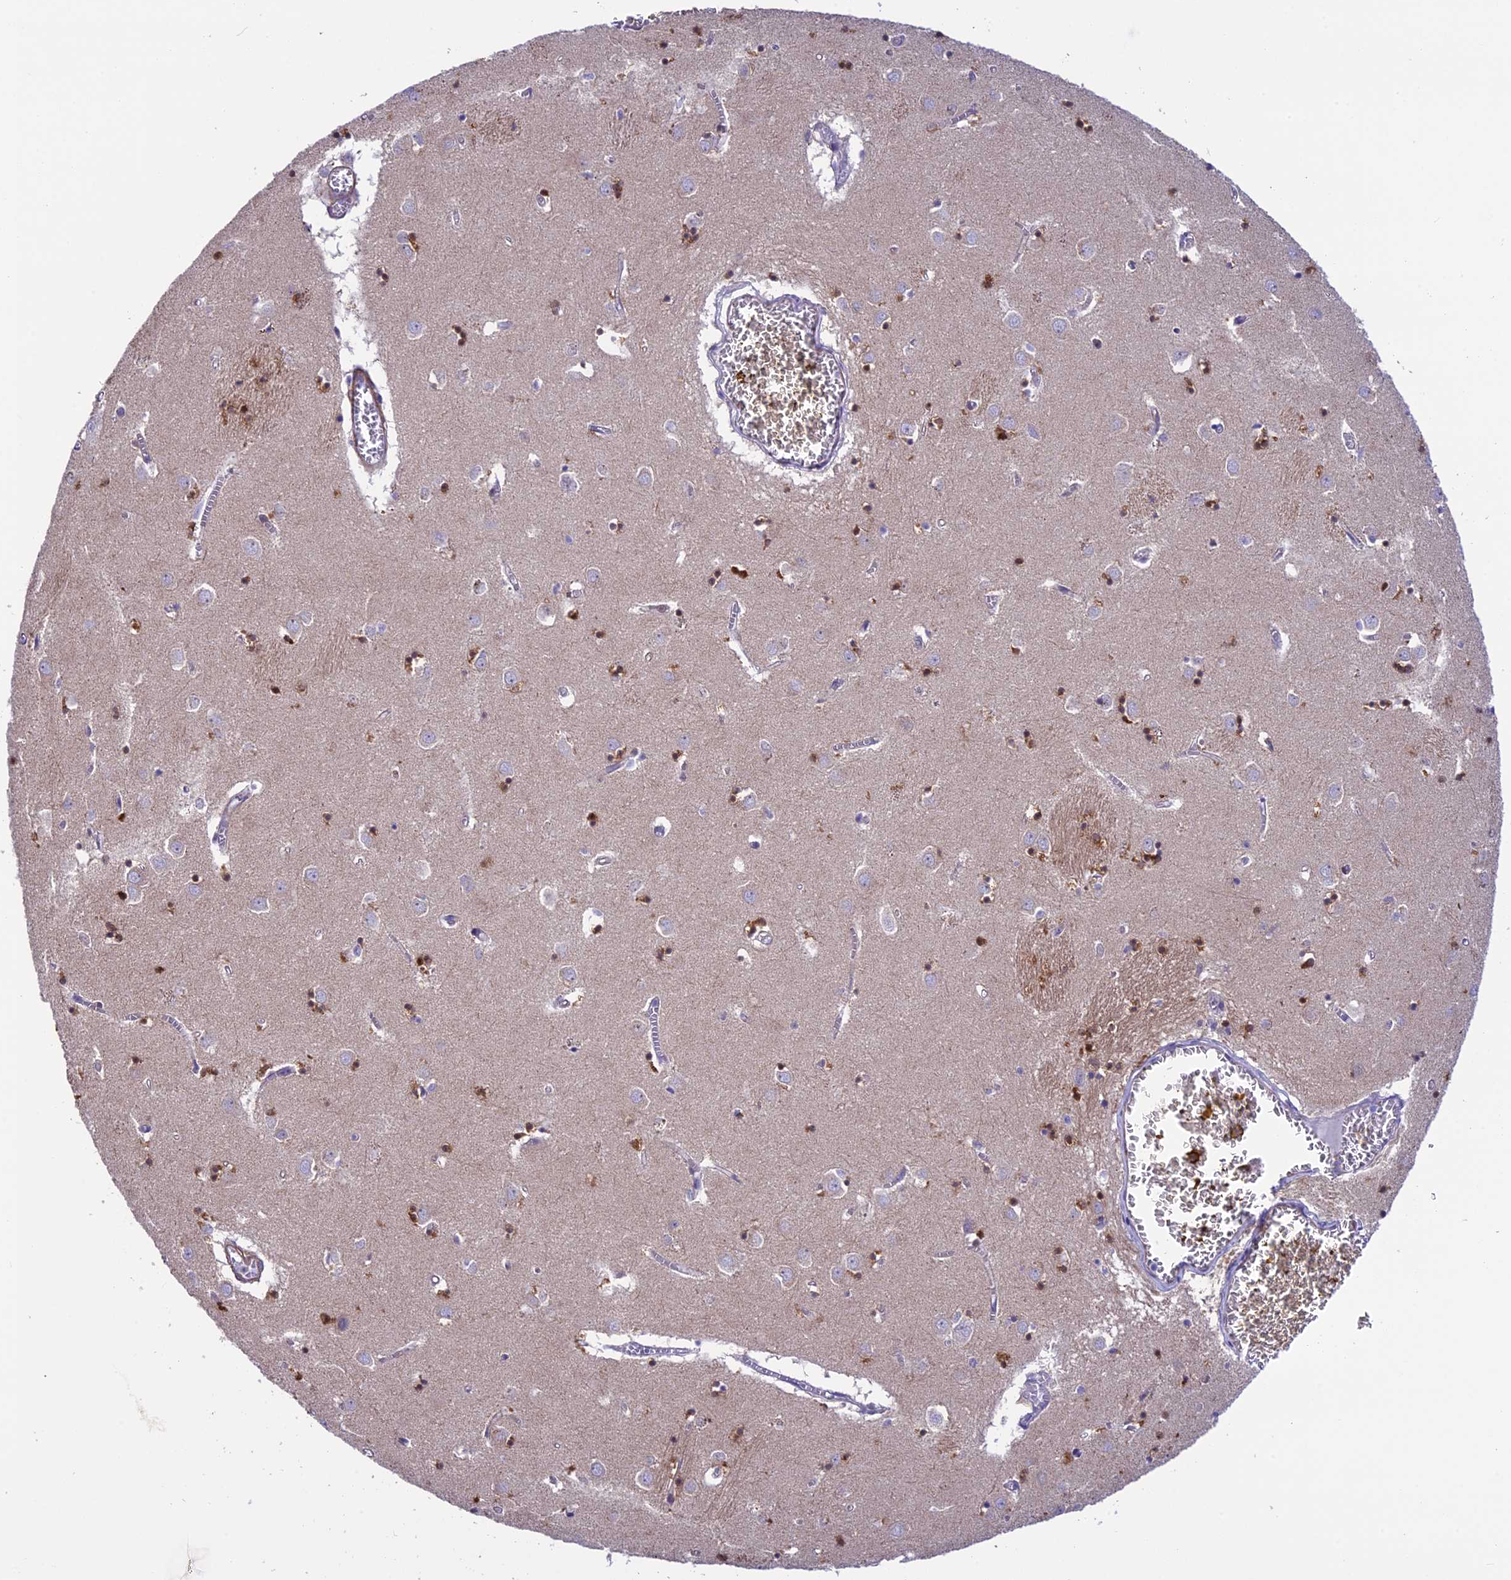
{"staining": {"intensity": "moderate", "quantity": "25%-75%", "location": "nuclear"}, "tissue": "caudate", "cell_type": "Glial cells", "image_type": "normal", "snomed": [{"axis": "morphology", "description": "Normal tissue, NOS"}, {"axis": "topography", "description": "Lateral ventricle wall"}], "caption": "A photomicrograph of caudate stained for a protein reveals moderate nuclear brown staining in glial cells. (Stains: DAB (3,3'-diaminobenzidine) in brown, nuclei in blue, Microscopy: brightfield microscopy at high magnification).", "gene": "IGSF6", "patient": {"sex": "male", "age": 70}}